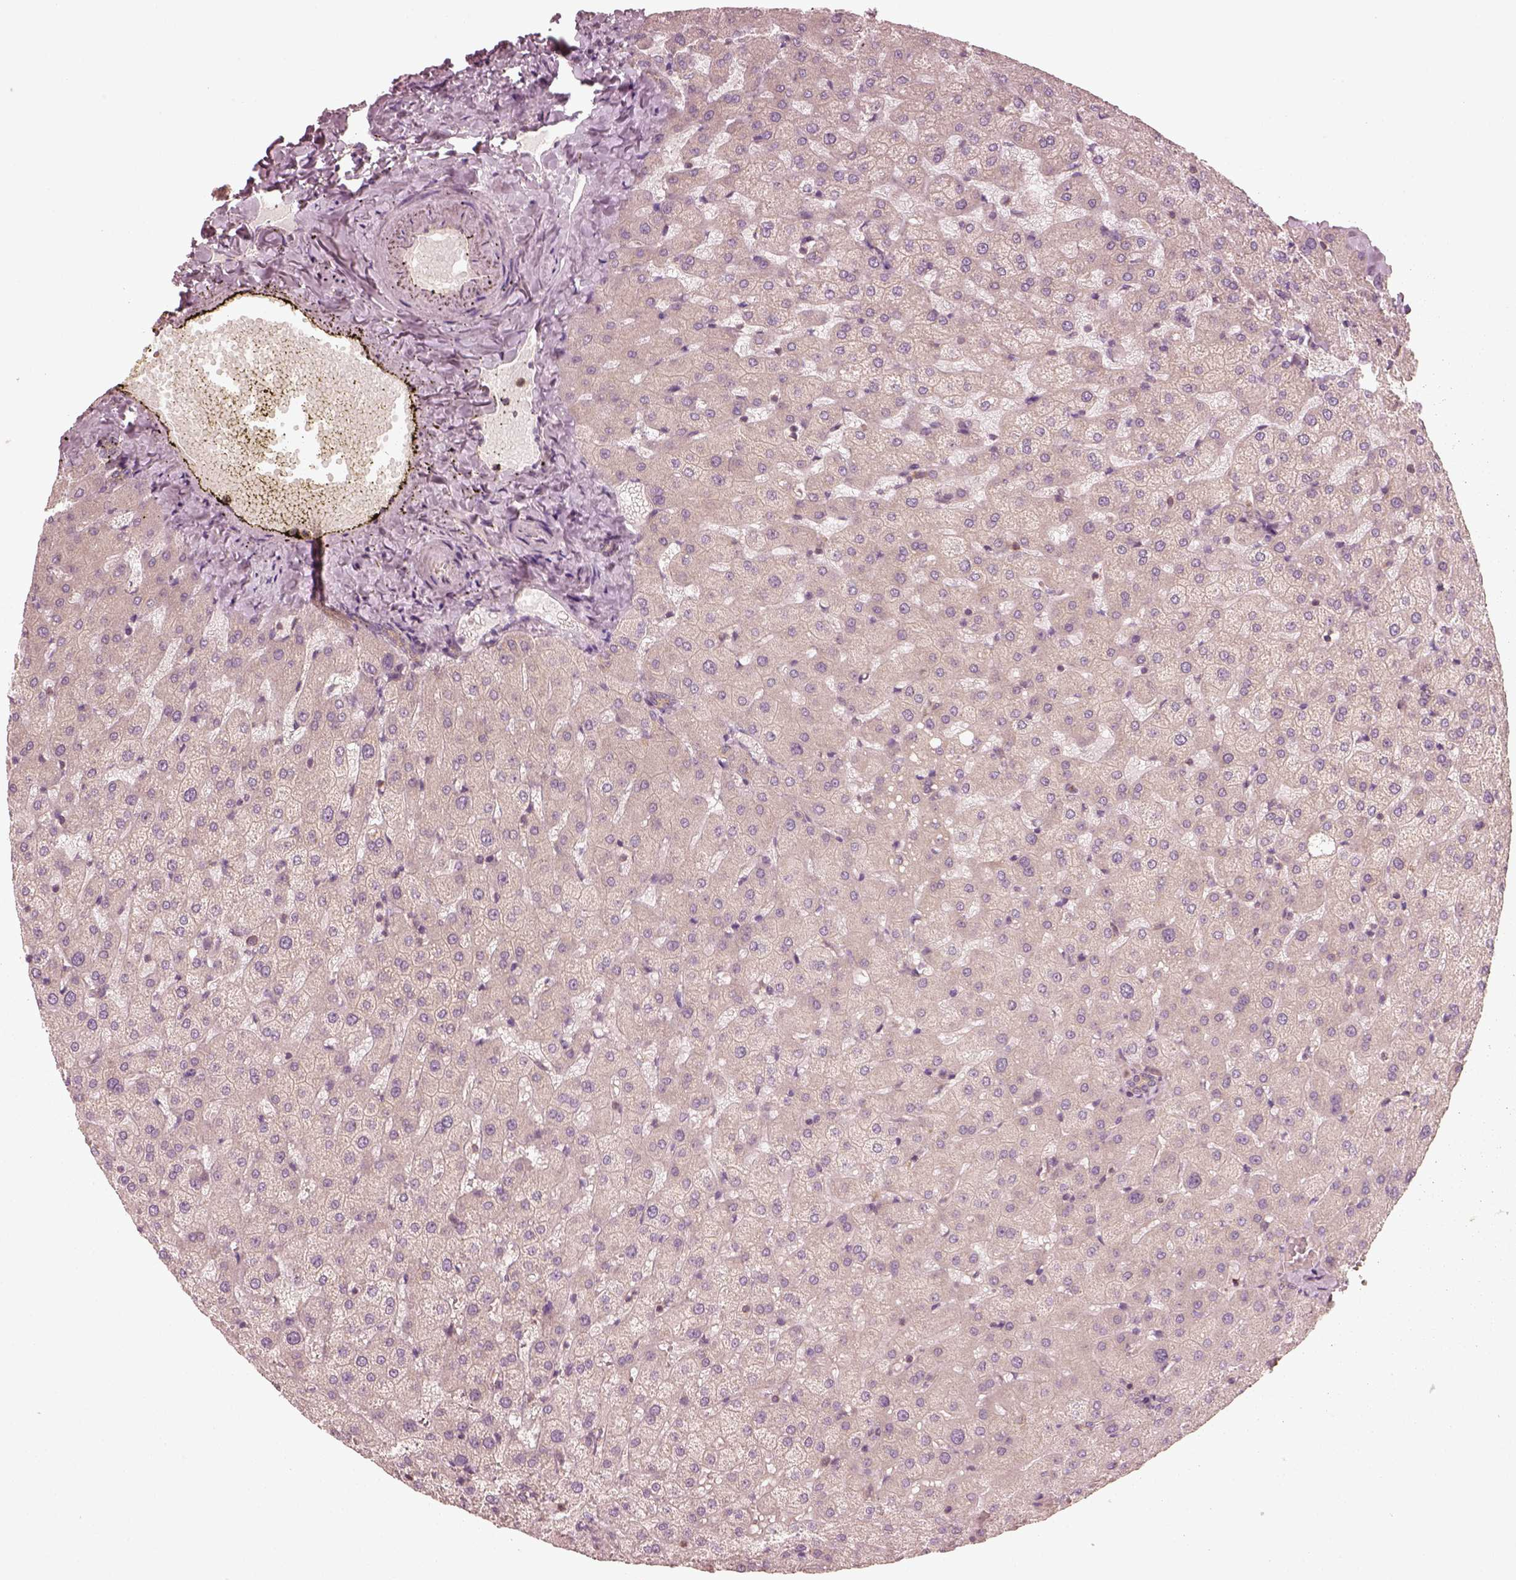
{"staining": {"intensity": "weak", "quantity": ">75%", "location": "cytoplasmic/membranous"}, "tissue": "liver", "cell_type": "Cholangiocytes", "image_type": "normal", "snomed": [{"axis": "morphology", "description": "Normal tissue, NOS"}, {"axis": "topography", "description": "Liver"}], "caption": "Protein expression analysis of benign human liver reveals weak cytoplasmic/membranous expression in approximately >75% of cholangiocytes.", "gene": "CNOT2", "patient": {"sex": "female", "age": 50}}